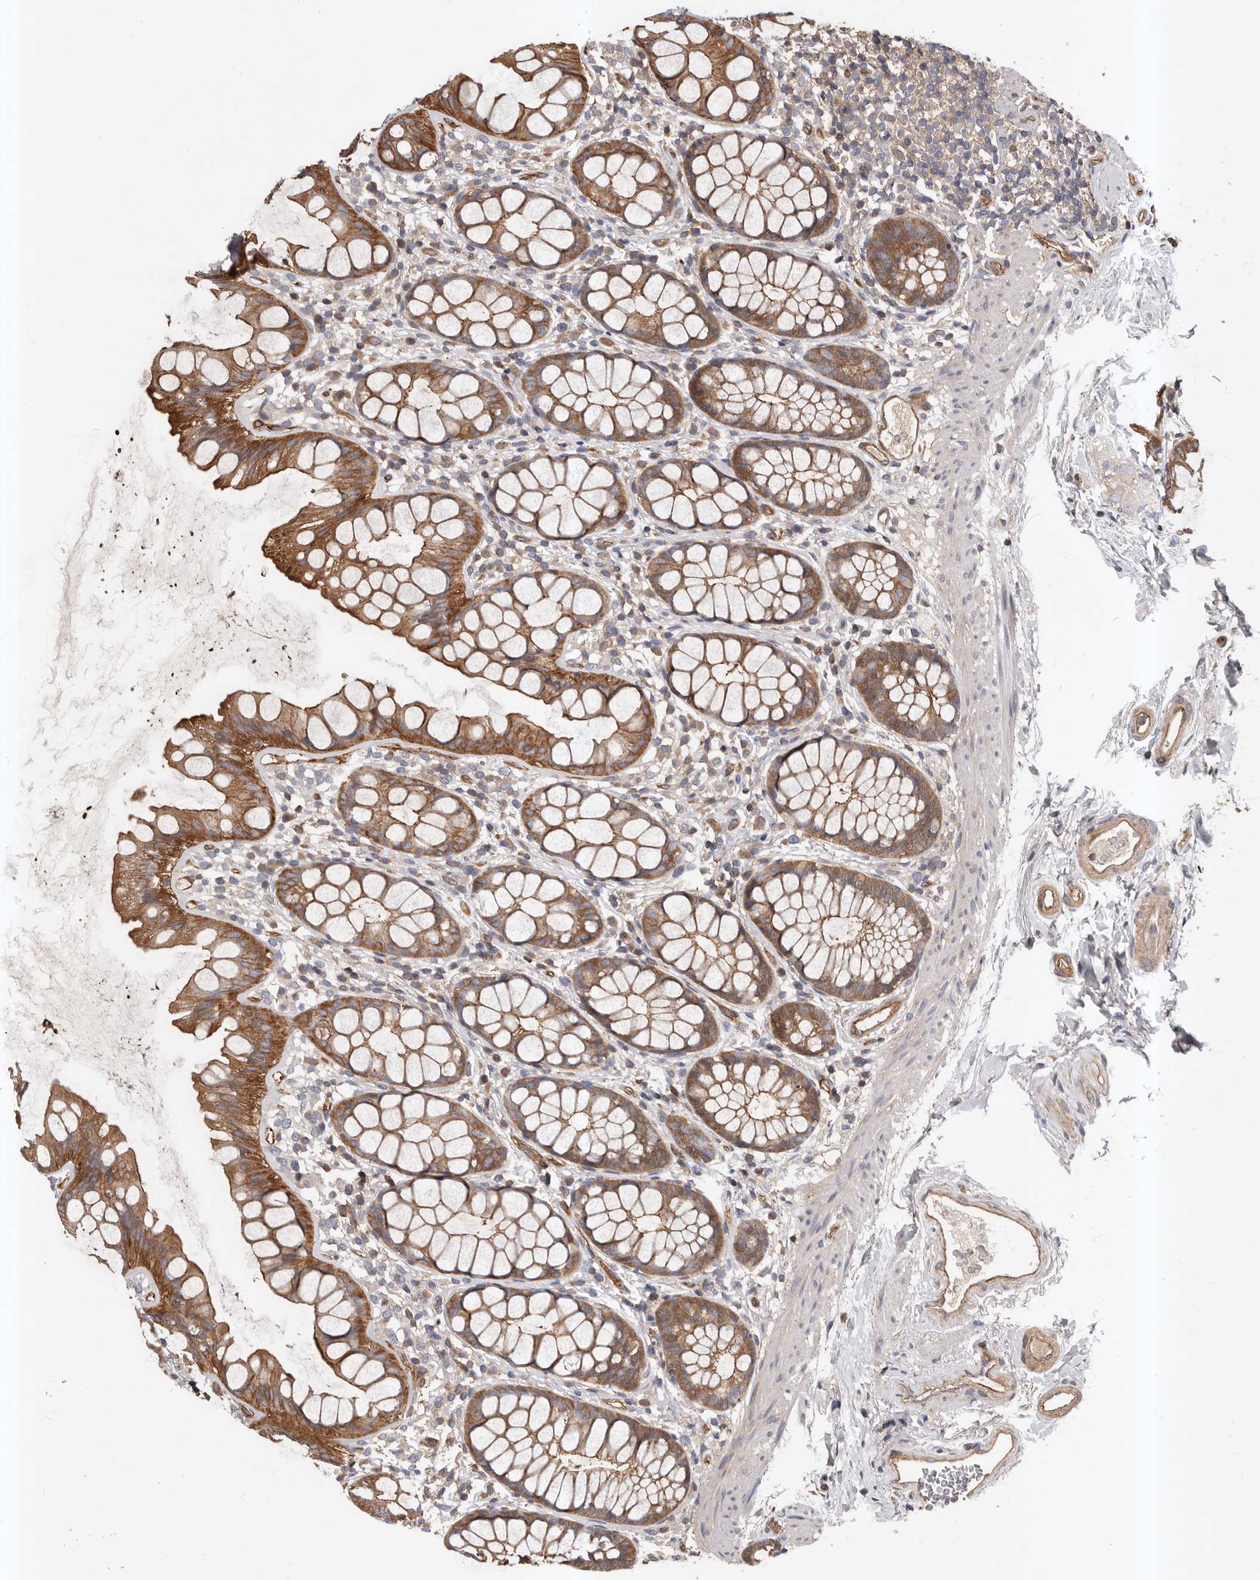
{"staining": {"intensity": "moderate", "quantity": ">75%", "location": "cytoplasmic/membranous"}, "tissue": "rectum", "cell_type": "Glandular cells", "image_type": "normal", "snomed": [{"axis": "morphology", "description": "Normal tissue, NOS"}, {"axis": "topography", "description": "Rectum"}], "caption": "The histopathology image displays immunohistochemical staining of unremarkable rectum. There is moderate cytoplasmic/membranous staining is seen in approximately >75% of glandular cells.", "gene": "PNRC2", "patient": {"sex": "female", "age": 65}}